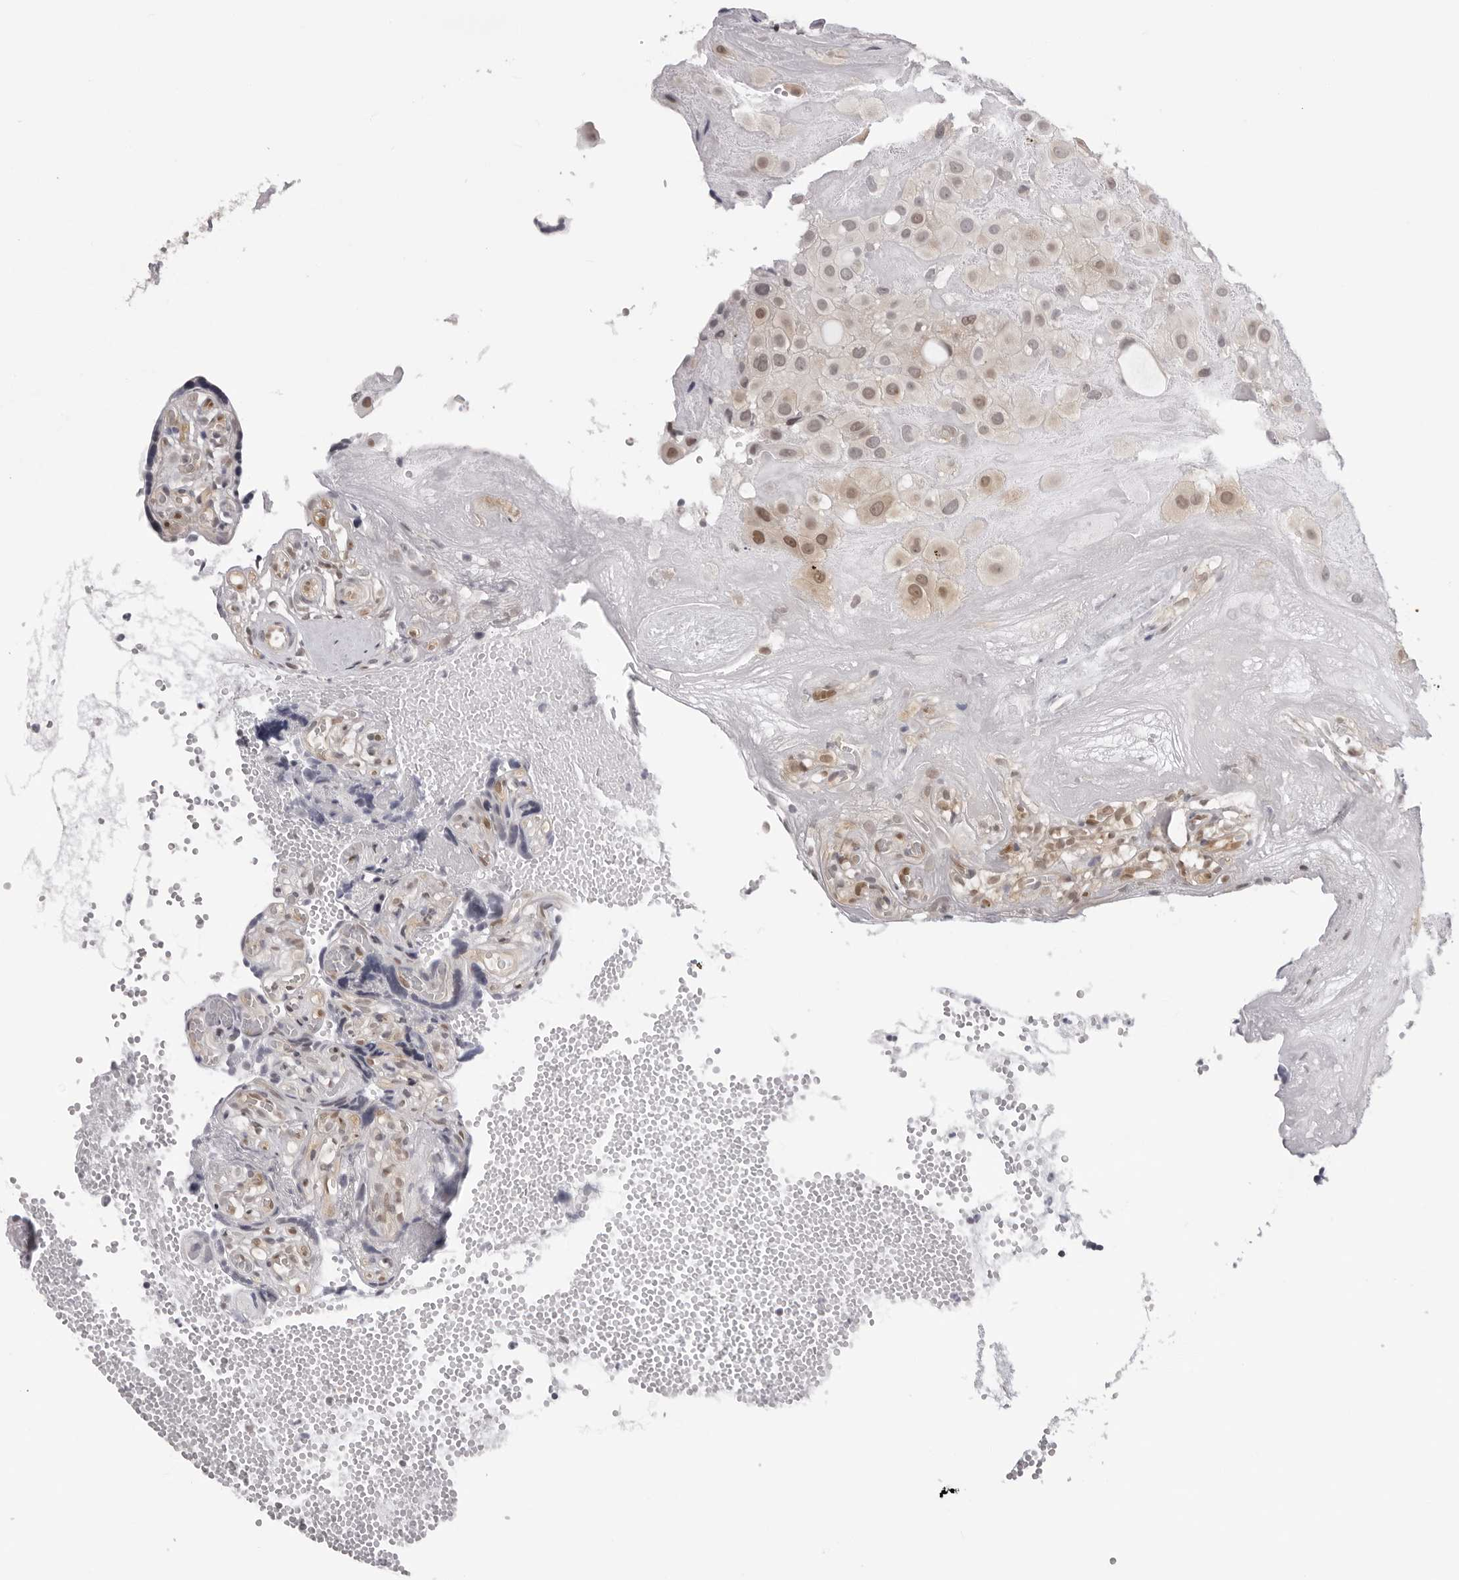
{"staining": {"intensity": "moderate", "quantity": "<25%", "location": "nuclear"}, "tissue": "placenta", "cell_type": "Decidual cells", "image_type": "normal", "snomed": [{"axis": "morphology", "description": "Normal tissue, NOS"}, {"axis": "topography", "description": "Placenta"}], "caption": "IHC of benign placenta displays low levels of moderate nuclear staining in about <25% of decidual cells.", "gene": "CASP7", "patient": {"sex": "female", "age": 30}}